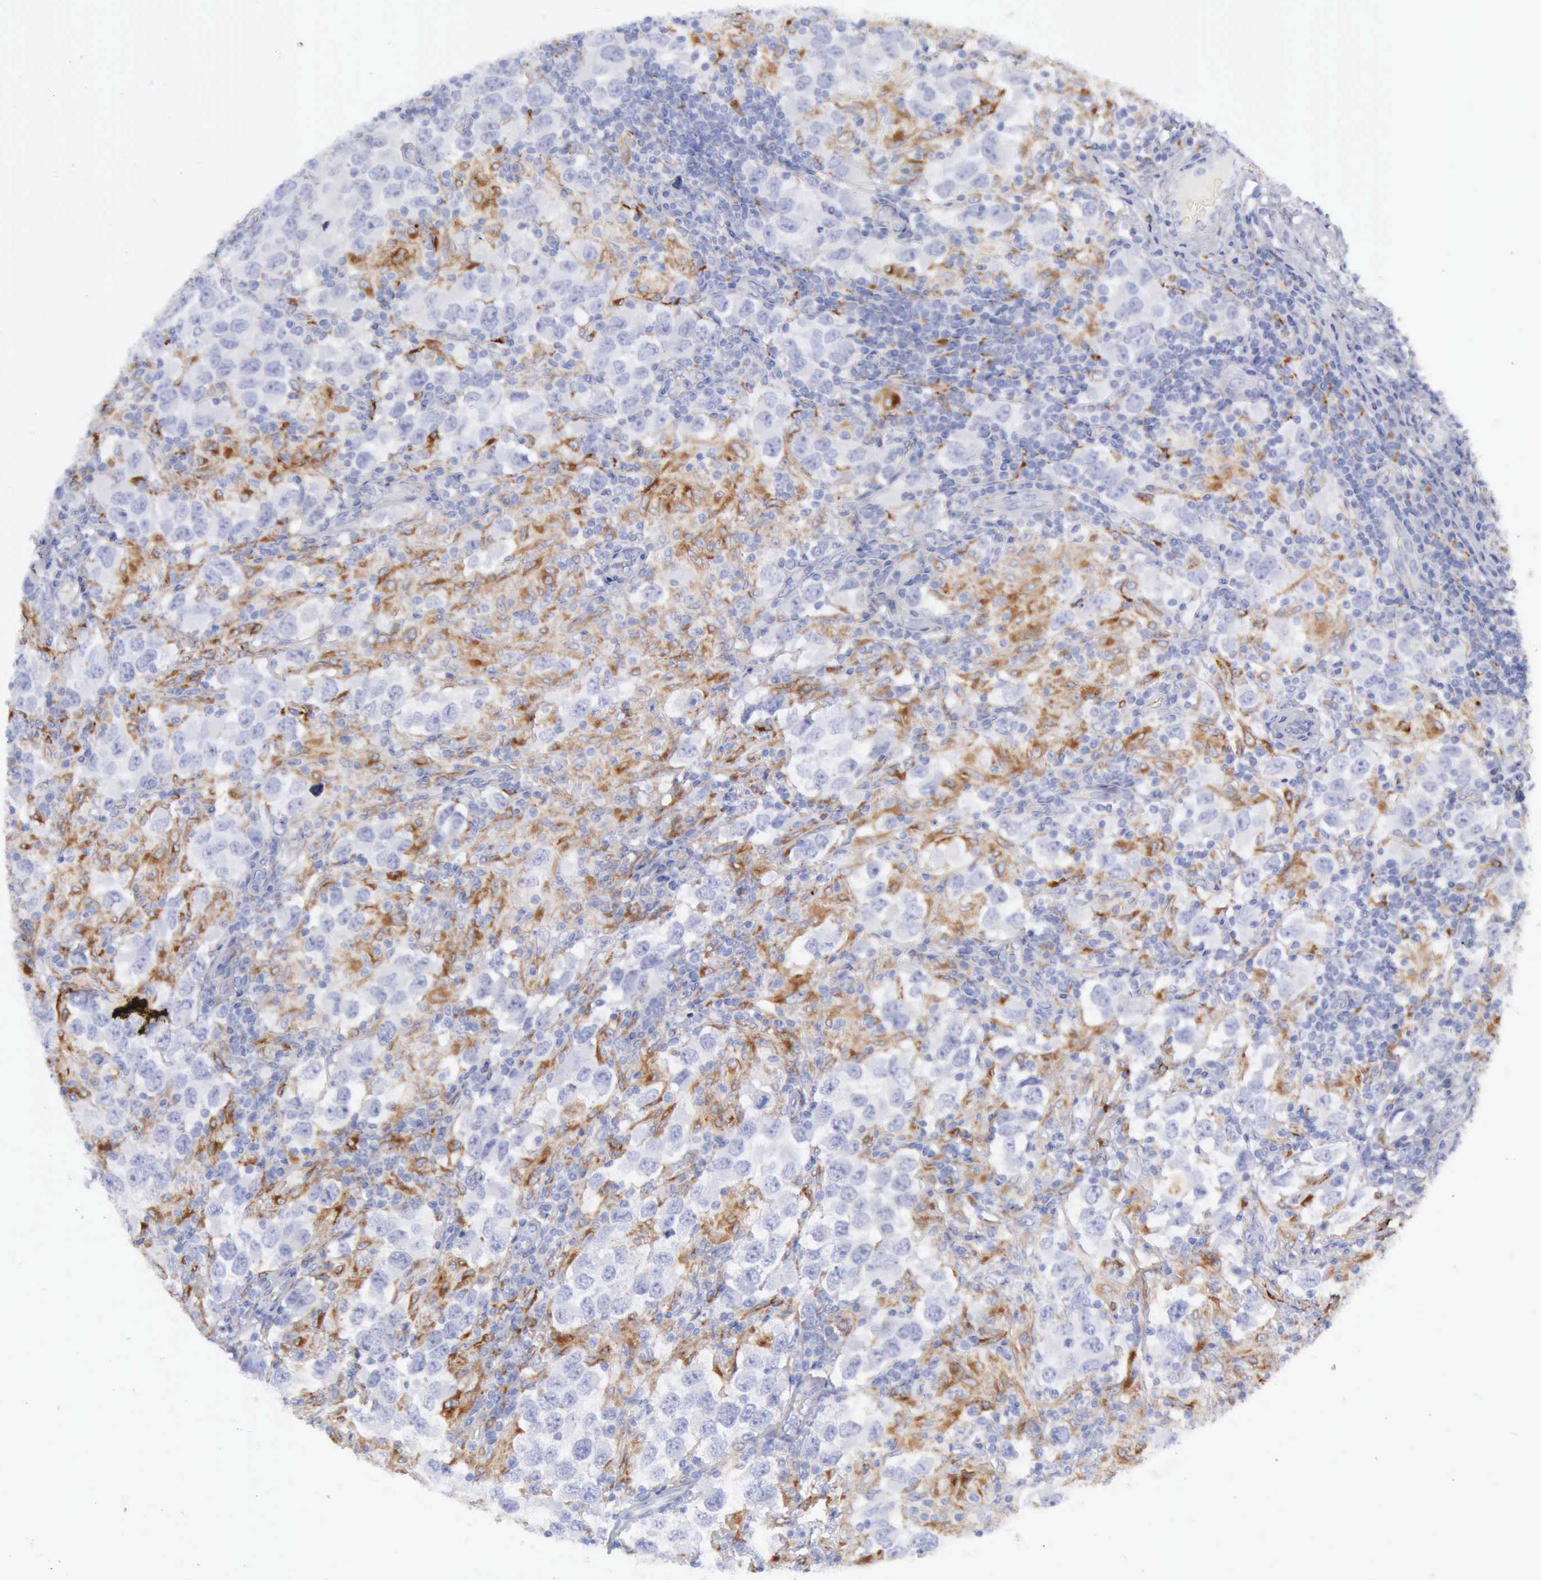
{"staining": {"intensity": "weak", "quantity": "<25%", "location": "cytoplasmic/membranous"}, "tissue": "testis cancer", "cell_type": "Tumor cells", "image_type": "cancer", "snomed": [{"axis": "morphology", "description": "Carcinoma, Embryonal, NOS"}, {"axis": "topography", "description": "Testis"}], "caption": "Tumor cells show no significant protein positivity in testis cancer (embryonal carcinoma). (DAB (3,3'-diaminobenzidine) immunohistochemistry (IHC), high magnification).", "gene": "CTSS", "patient": {"sex": "male", "age": 21}}